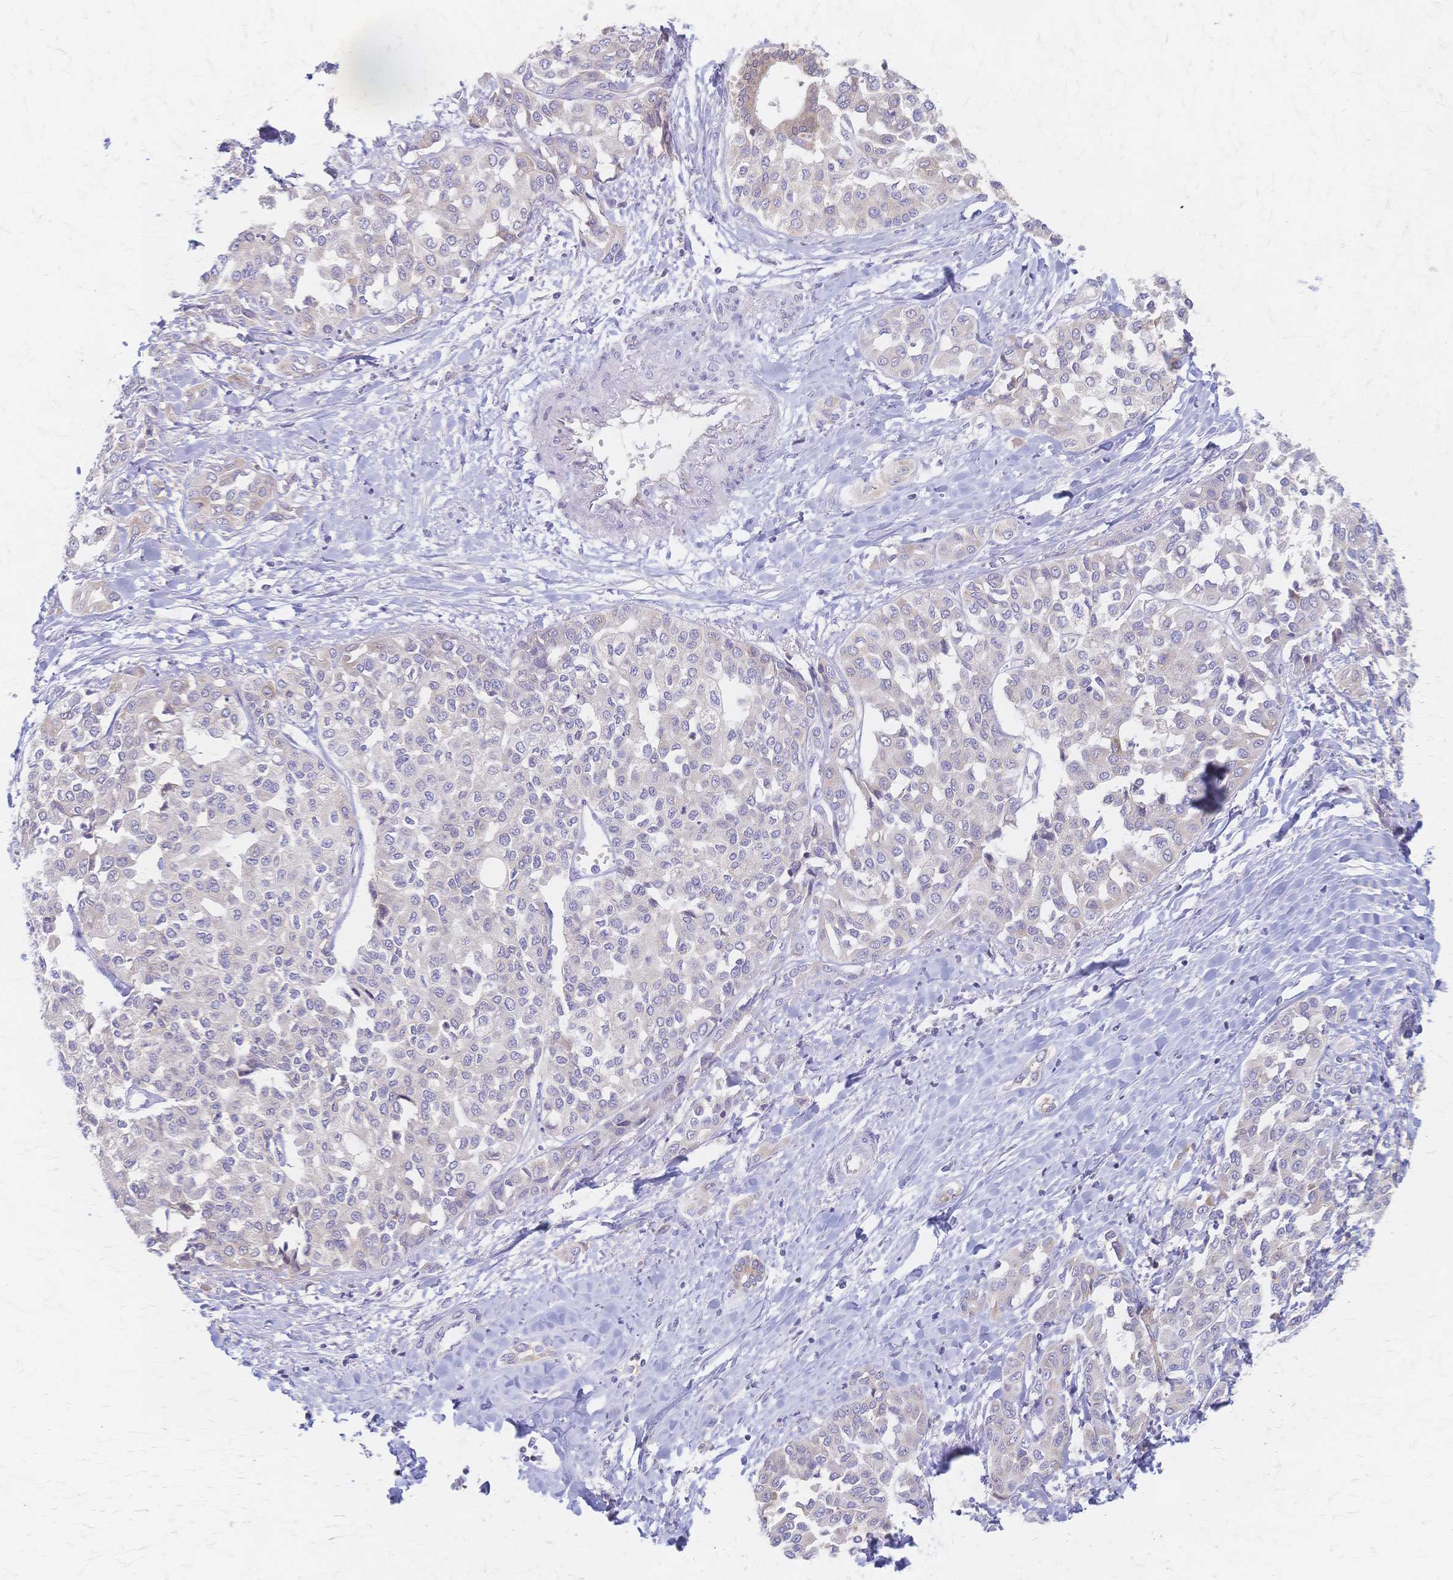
{"staining": {"intensity": "weak", "quantity": "<25%", "location": "cytoplasmic/membranous"}, "tissue": "liver cancer", "cell_type": "Tumor cells", "image_type": "cancer", "snomed": [{"axis": "morphology", "description": "Cholangiocarcinoma"}, {"axis": "topography", "description": "Liver"}], "caption": "The micrograph displays no significant staining in tumor cells of liver cancer (cholangiocarcinoma).", "gene": "CYB5A", "patient": {"sex": "female", "age": 77}}